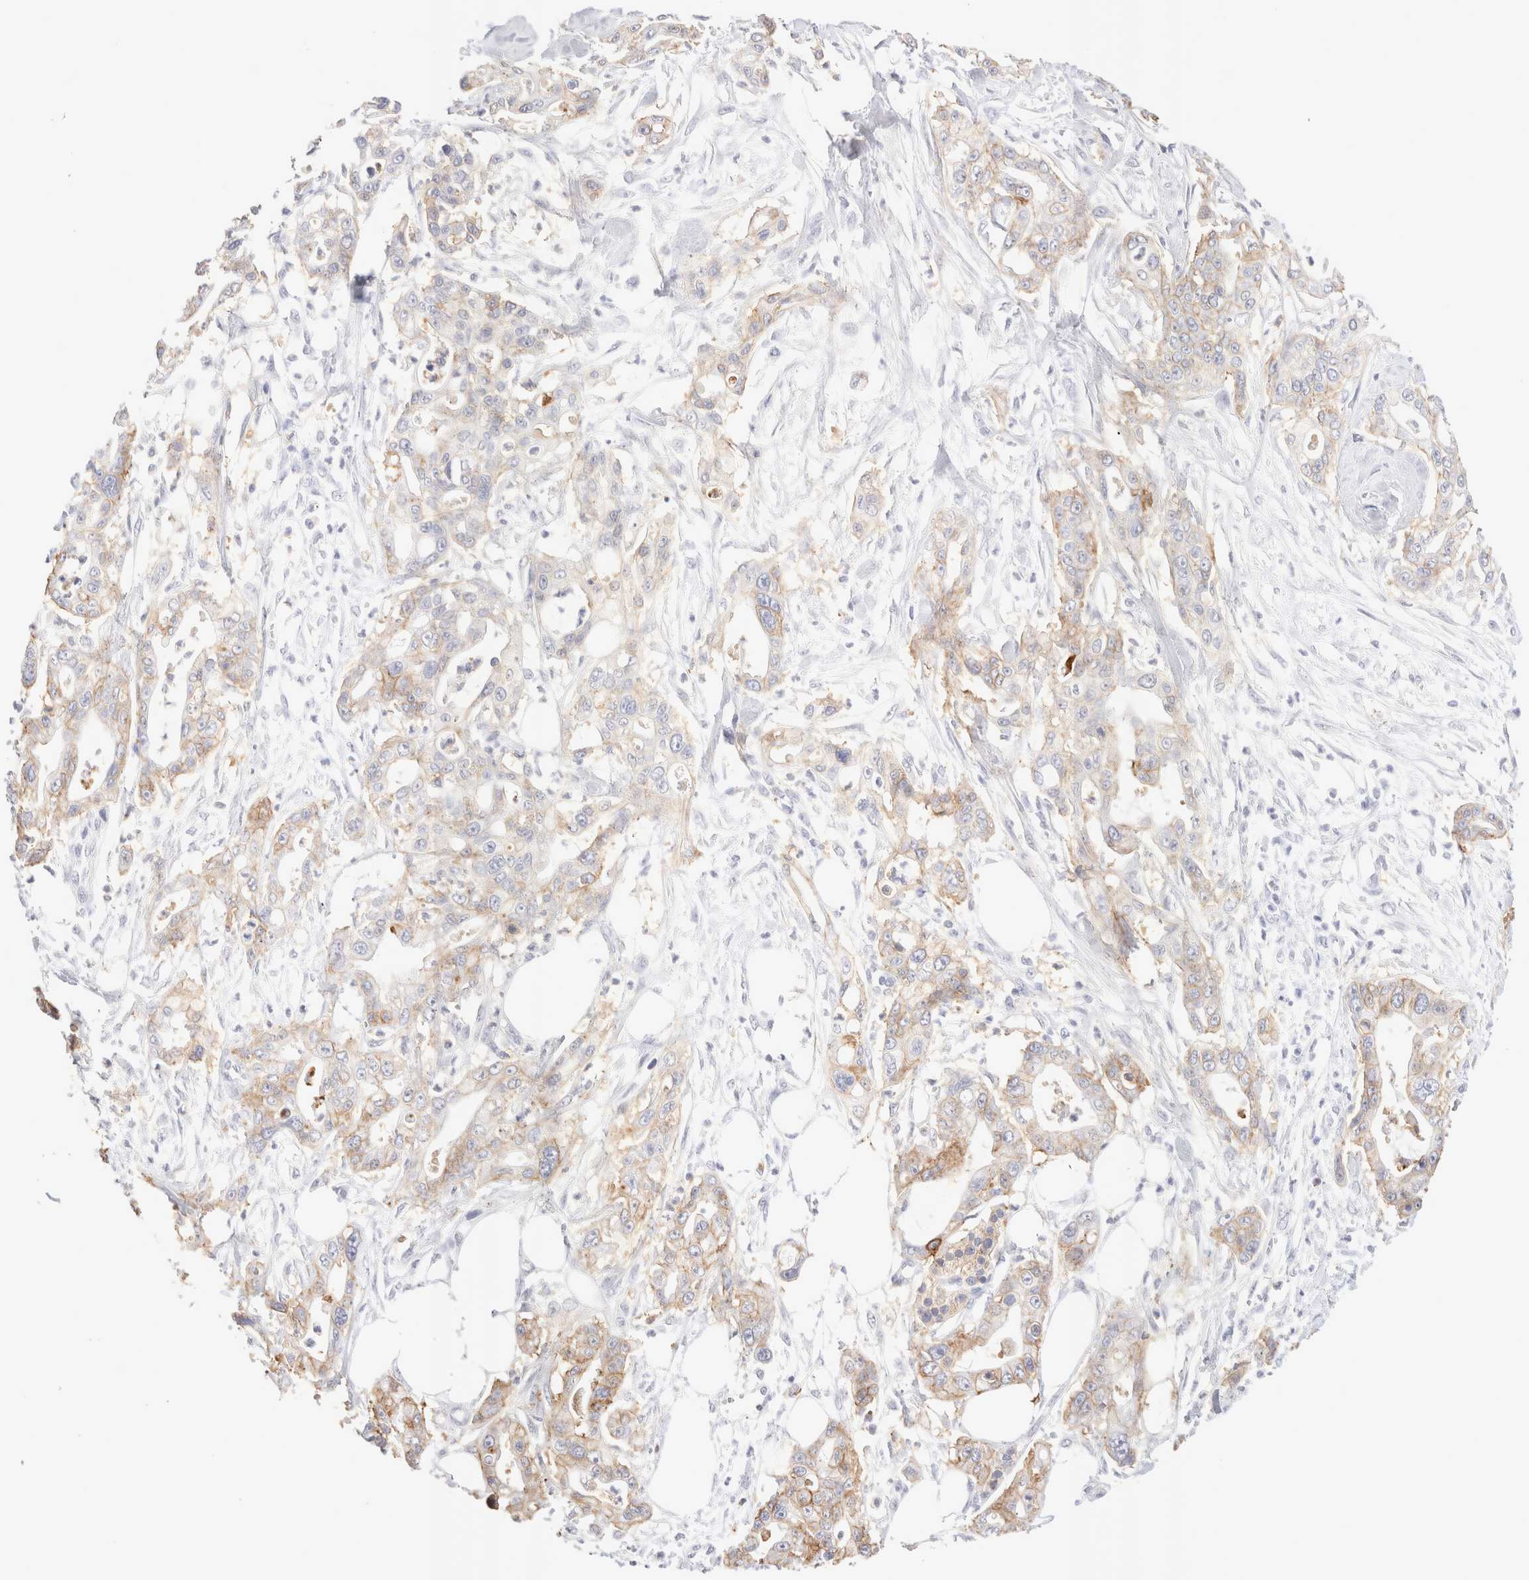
{"staining": {"intensity": "moderate", "quantity": "25%-75%", "location": "cytoplasmic/membranous"}, "tissue": "pancreatic cancer", "cell_type": "Tumor cells", "image_type": "cancer", "snomed": [{"axis": "morphology", "description": "Adenocarcinoma, NOS"}, {"axis": "topography", "description": "Pancreas"}], "caption": "Pancreatic cancer (adenocarcinoma) stained with a protein marker displays moderate staining in tumor cells.", "gene": "EPCAM", "patient": {"sex": "male", "age": 68}}